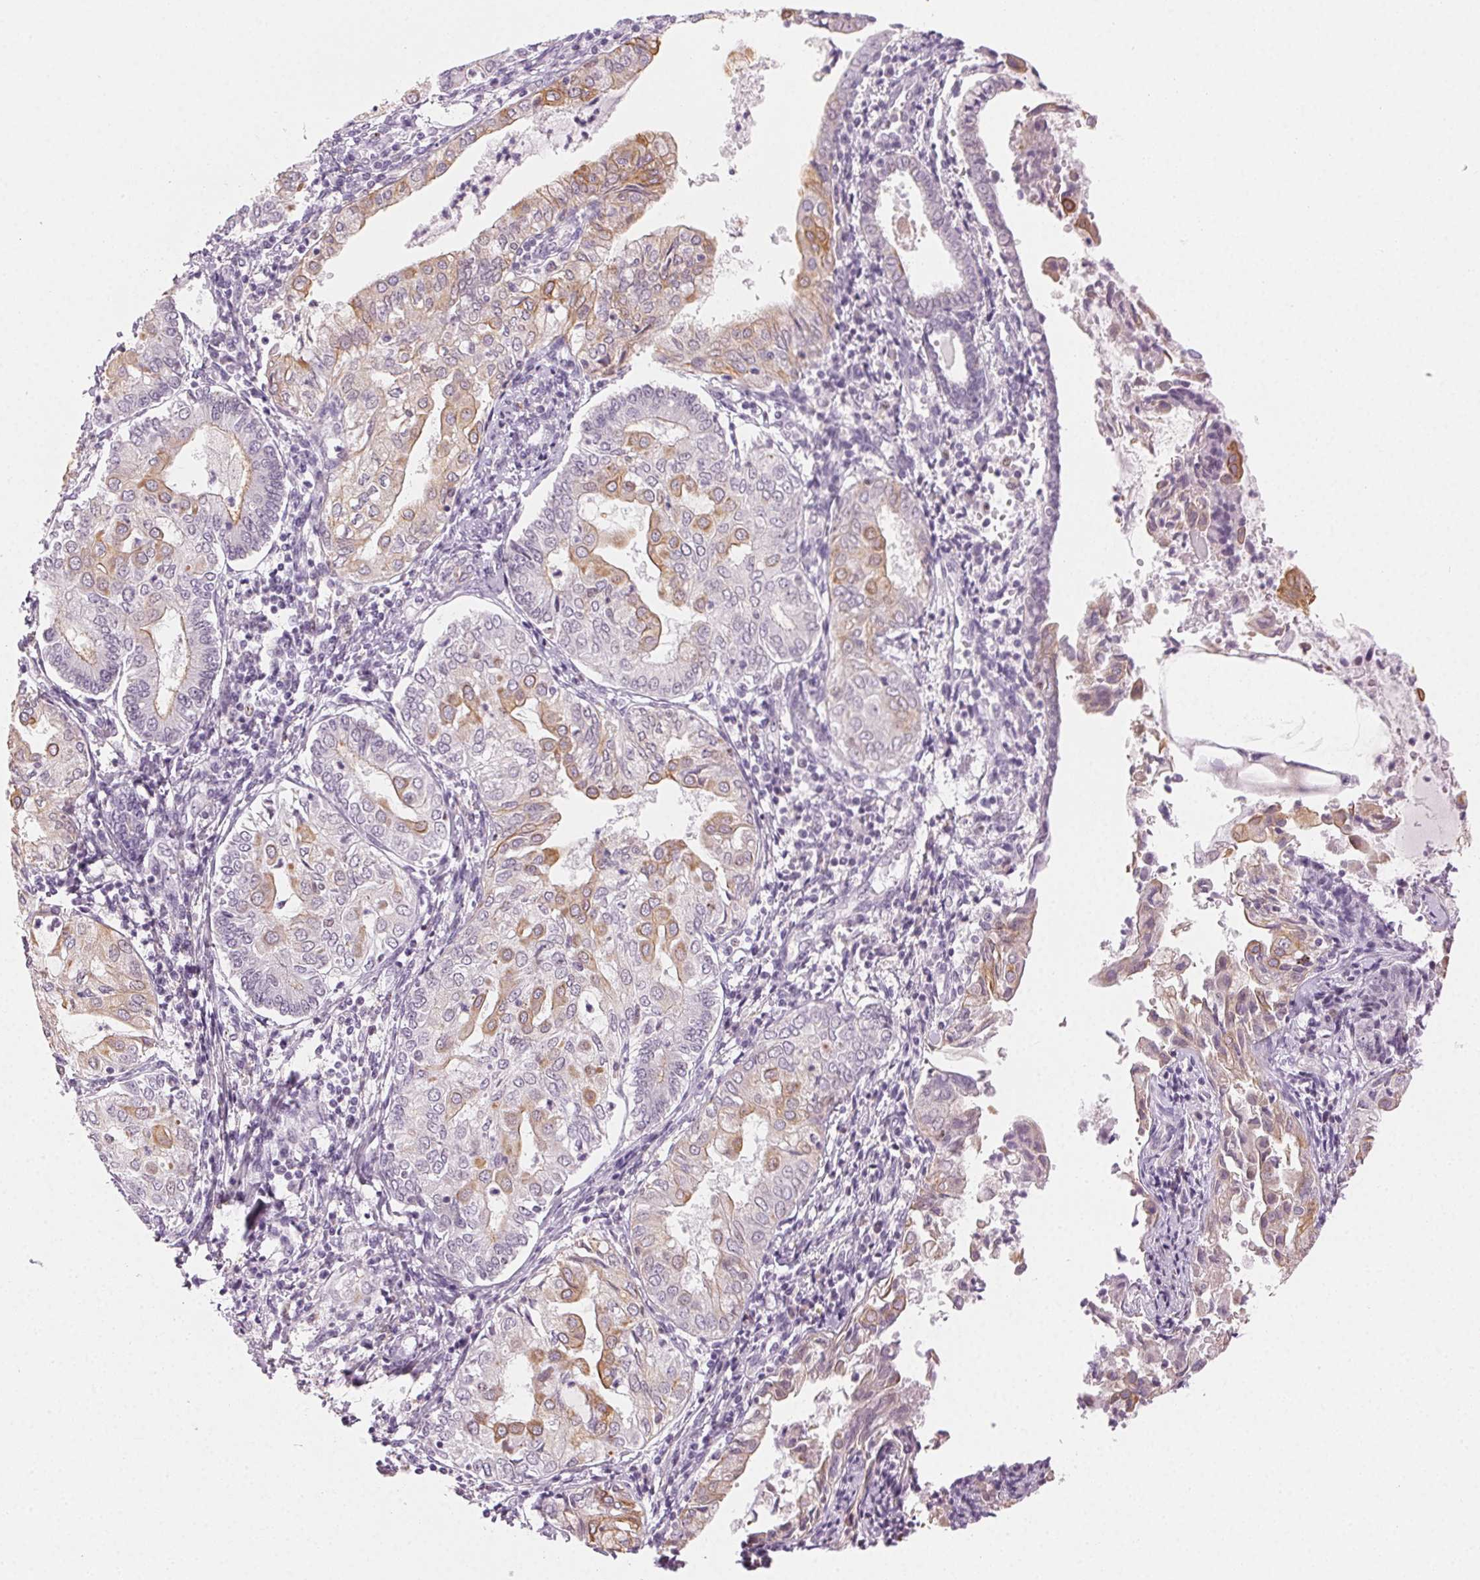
{"staining": {"intensity": "moderate", "quantity": "<25%", "location": "cytoplasmic/membranous"}, "tissue": "endometrial cancer", "cell_type": "Tumor cells", "image_type": "cancer", "snomed": [{"axis": "morphology", "description": "Adenocarcinoma, NOS"}, {"axis": "topography", "description": "Endometrium"}], "caption": "Endometrial cancer (adenocarcinoma) stained with a protein marker reveals moderate staining in tumor cells.", "gene": "AIF1L", "patient": {"sex": "female", "age": 68}}